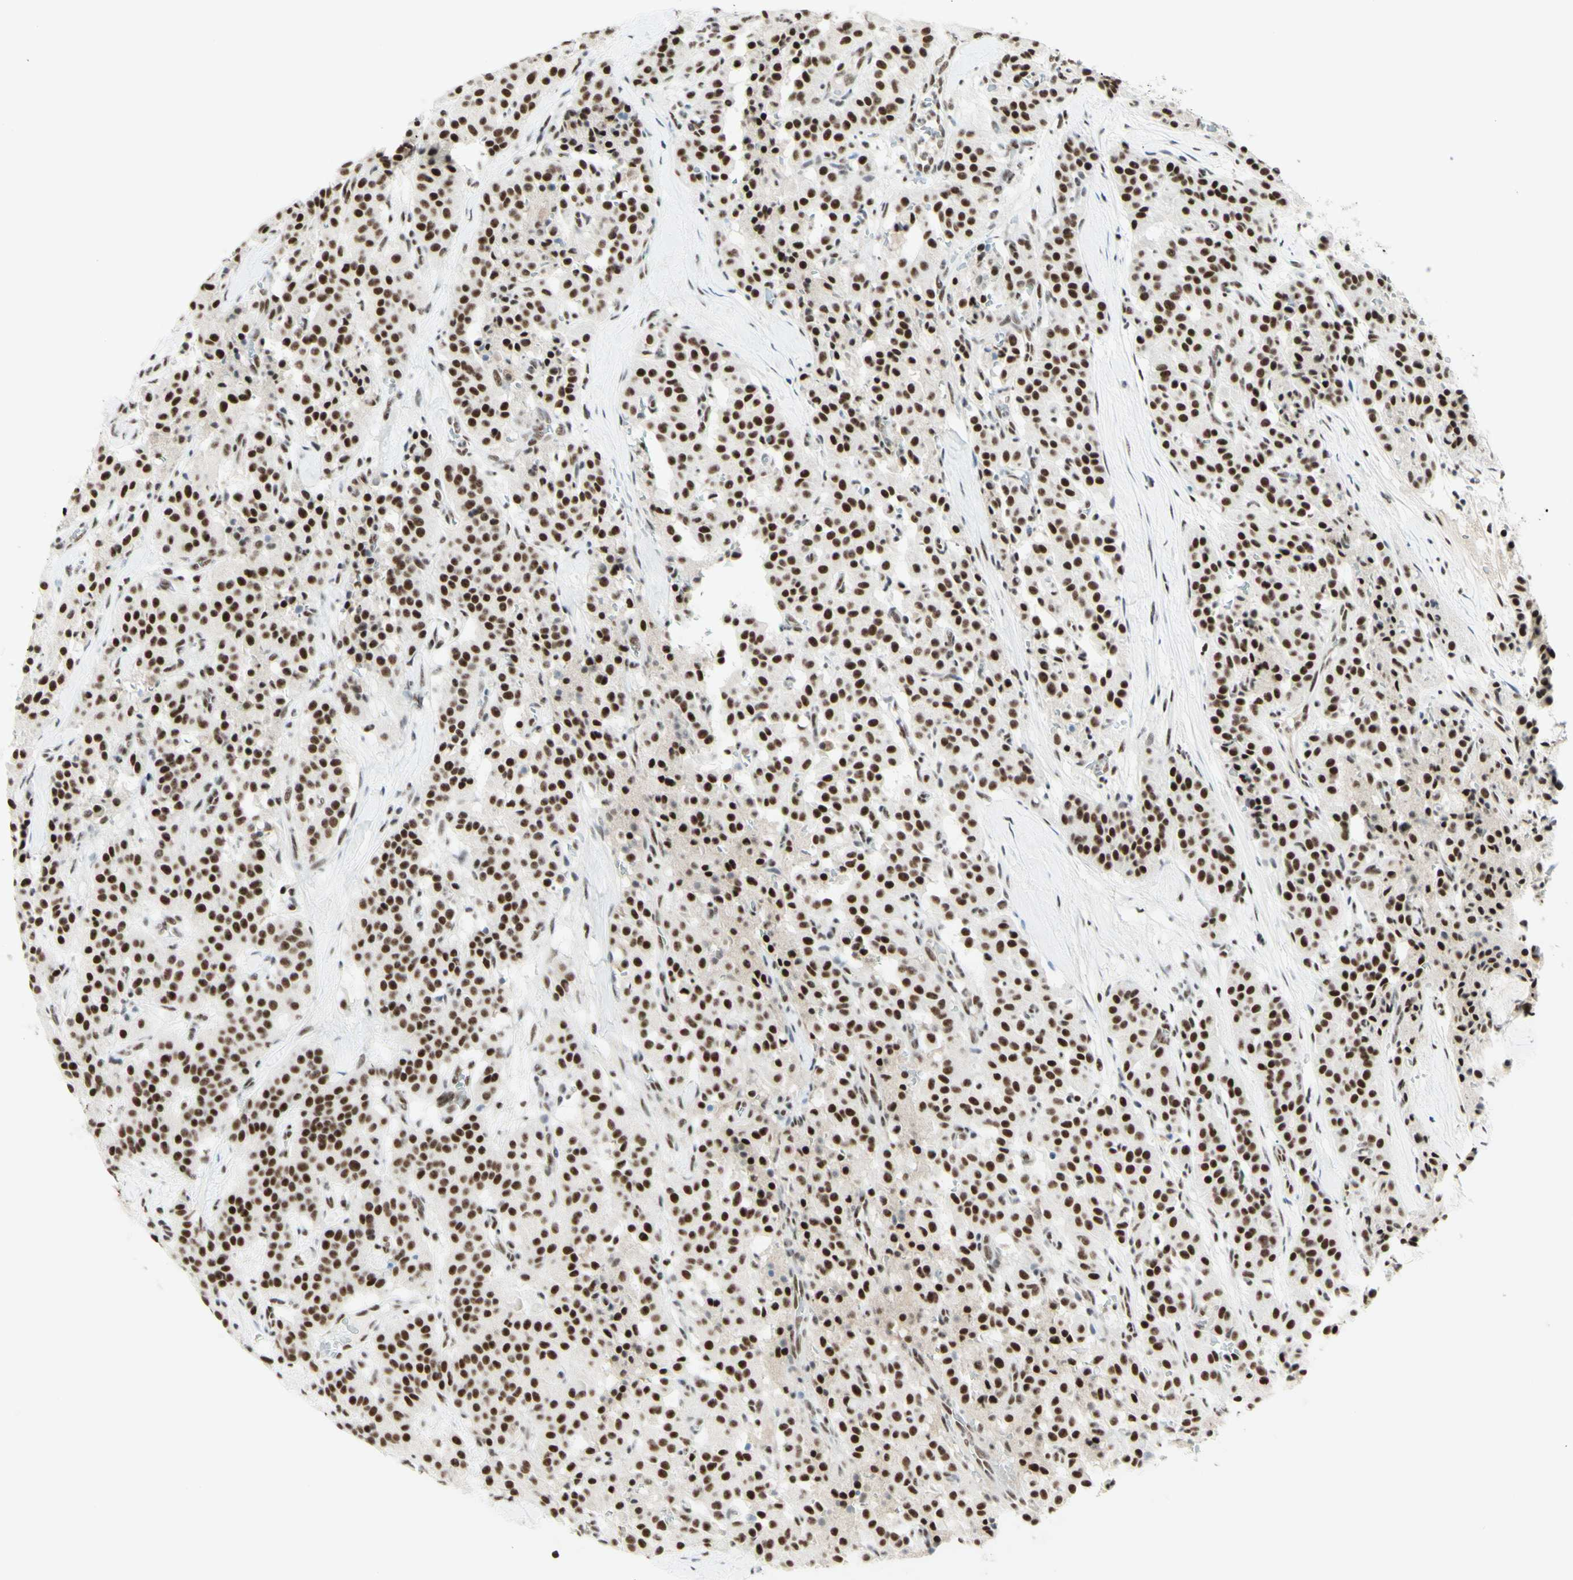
{"staining": {"intensity": "strong", "quantity": ">75%", "location": "nuclear"}, "tissue": "carcinoid", "cell_type": "Tumor cells", "image_type": "cancer", "snomed": [{"axis": "morphology", "description": "Carcinoid, malignant, NOS"}, {"axis": "topography", "description": "Lung"}], "caption": "The immunohistochemical stain shows strong nuclear staining in tumor cells of carcinoid tissue.", "gene": "WTAP", "patient": {"sex": "male", "age": 30}}